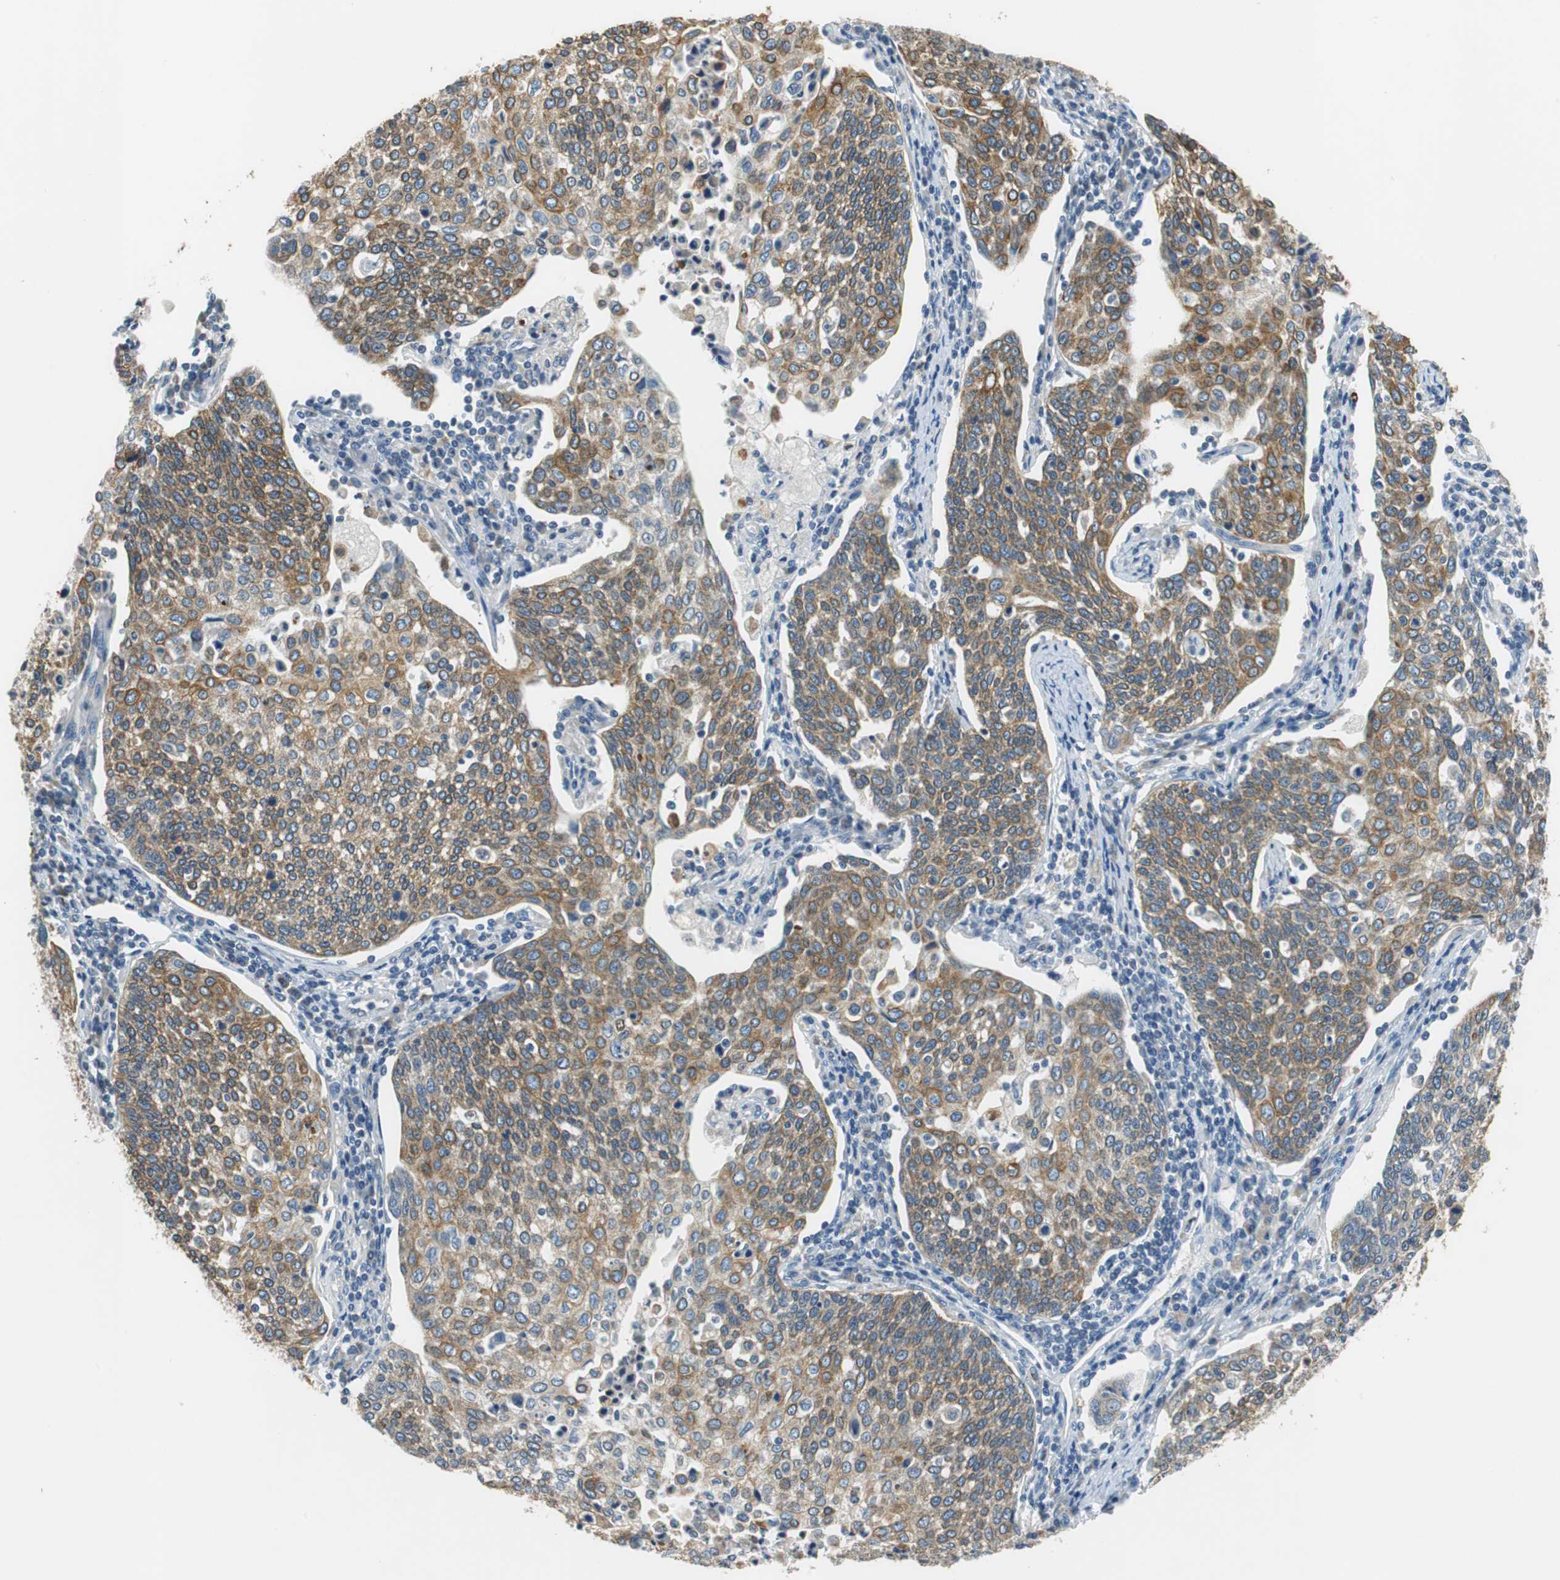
{"staining": {"intensity": "moderate", "quantity": ">75%", "location": "cytoplasmic/membranous"}, "tissue": "cervical cancer", "cell_type": "Tumor cells", "image_type": "cancer", "snomed": [{"axis": "morphology", "description": "Squamous cell carcinoma, NOS"}, {"axis": "topography", "description": "Cervix"}], "caption": "Human squamous cell carcinoma (cervical) stained with a protein marker demonstrates moderate staining in tumor cells.", "gene": "FADS2", "patient": {"sex": "female", "age": 34}}